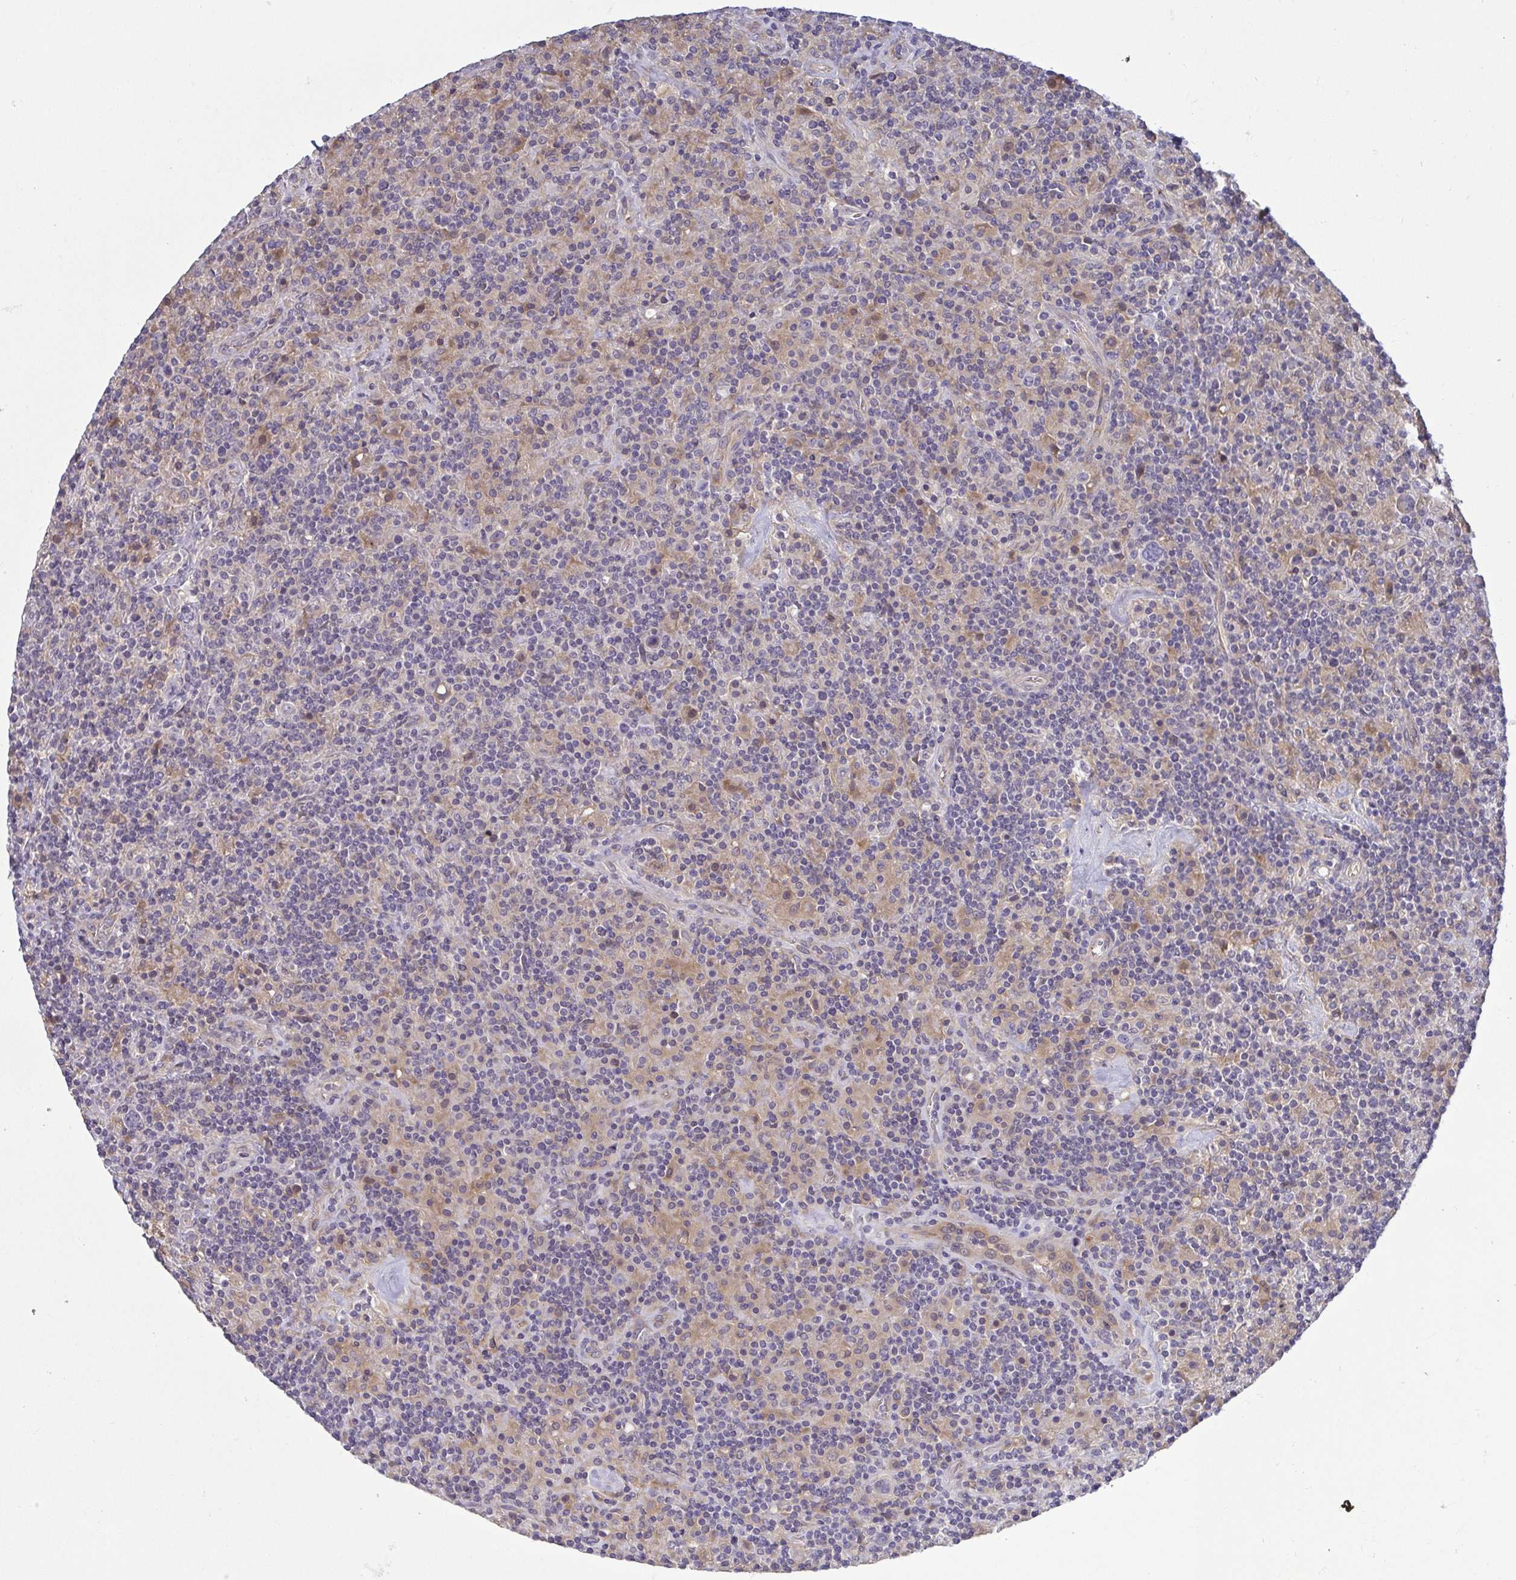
{"staining": {"intensity": "negative", "quantity": "none", "location": "none"}, "tissue": "lymphoma", "cell_type": "Tumor cells", "image_type": "cancer", "snomed": [{"axis": "morphology", "description": "Hodgkin's disease, NOS"}, {"axis": "topography", "description": "Lymph node"}], "caption": "DAB immunohistochemical staining of human Hodgkin's disease shows no significant positivity in tumor cells.", "gene": "LMF2", "patient": {"sex": "male", "age": 70}}